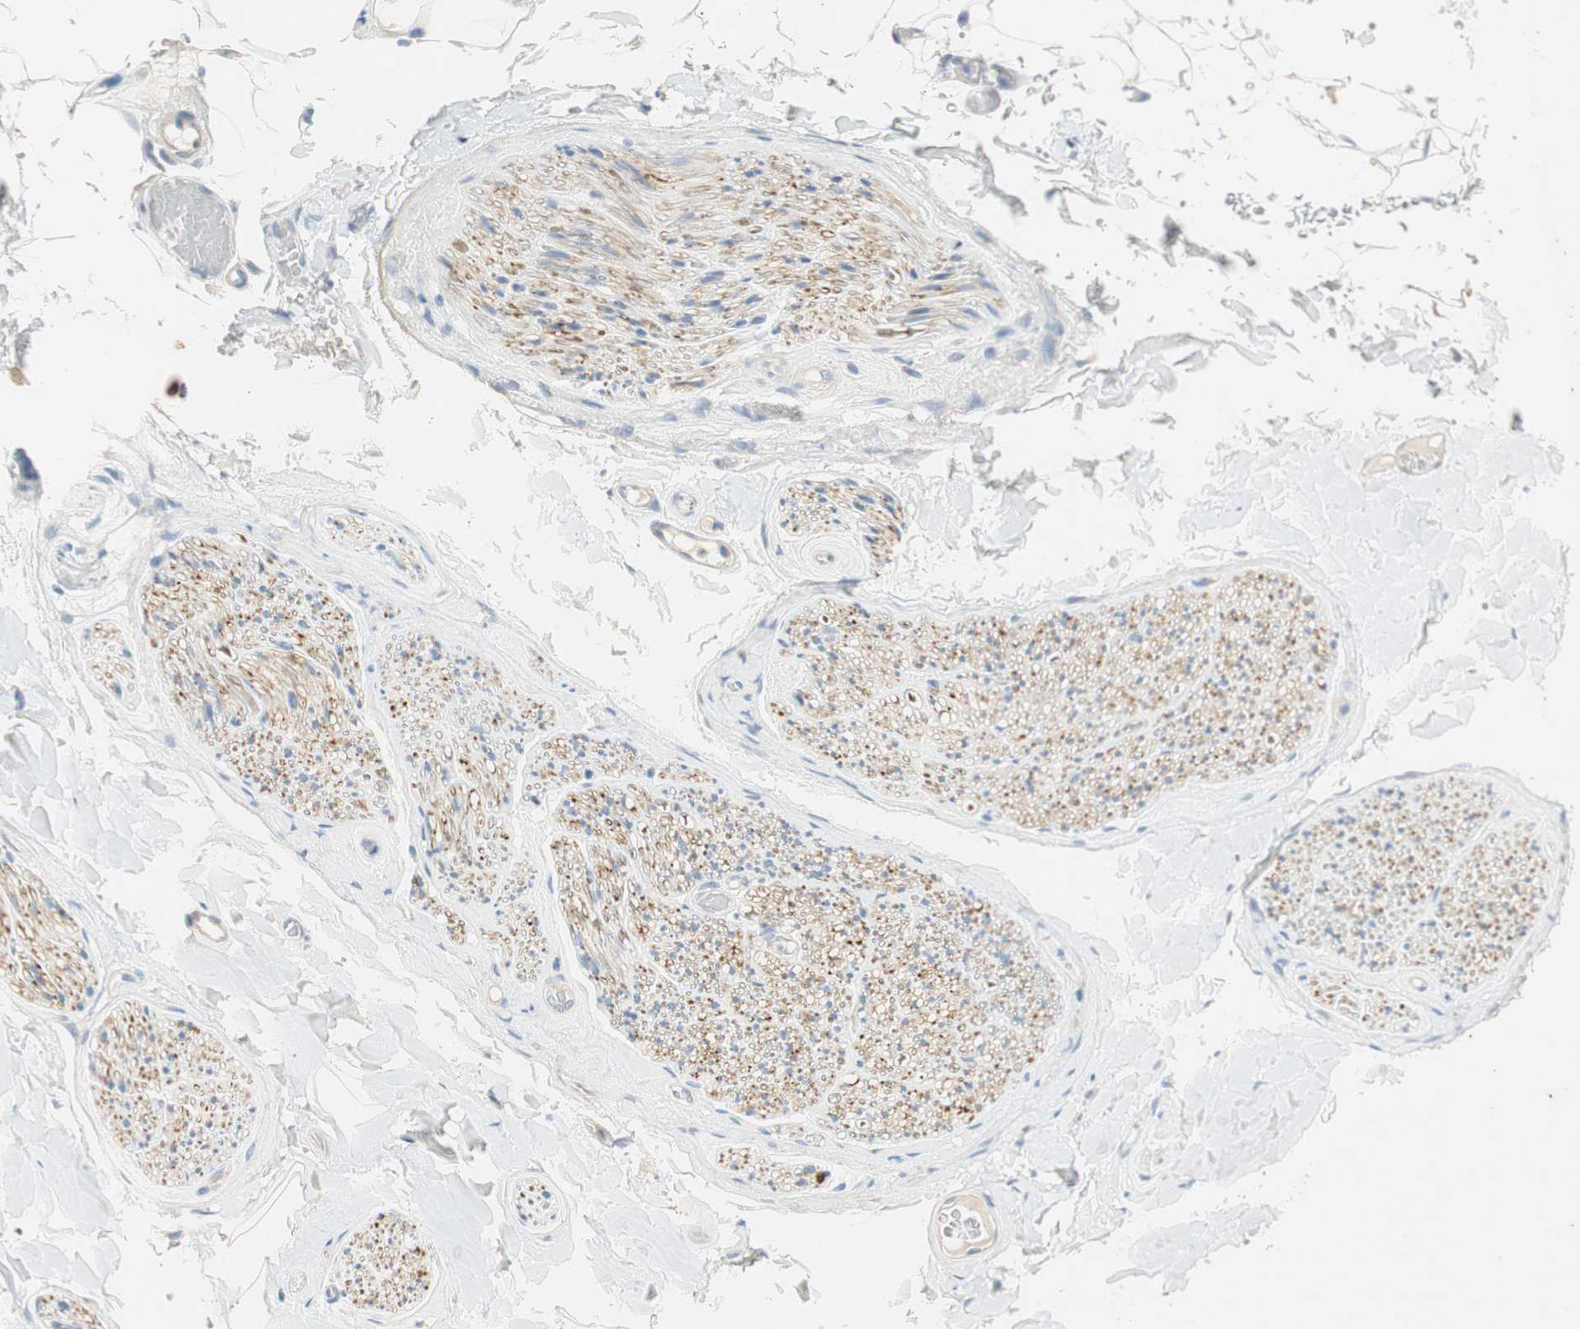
{"staining": {"intensity": "negative", "quantity": "none", "location": "none"}, "tissue": "adipose tissue", "cell_type": "Adipocytes", "image_type": "normal", "snomed": [{"axis": "morphology", "description": "Normal tissue, NOS"}, {"axis": "topography", "description": "Peripheral nerve tissue"}], "caption": "IHC histopathology image of normal adipose tissue: human adipose tissue stained with DAB reveals no significant protein positivity in adipocytes.", "gene": "CCM2L", "patient": {"sex": "male", "age": 70}}